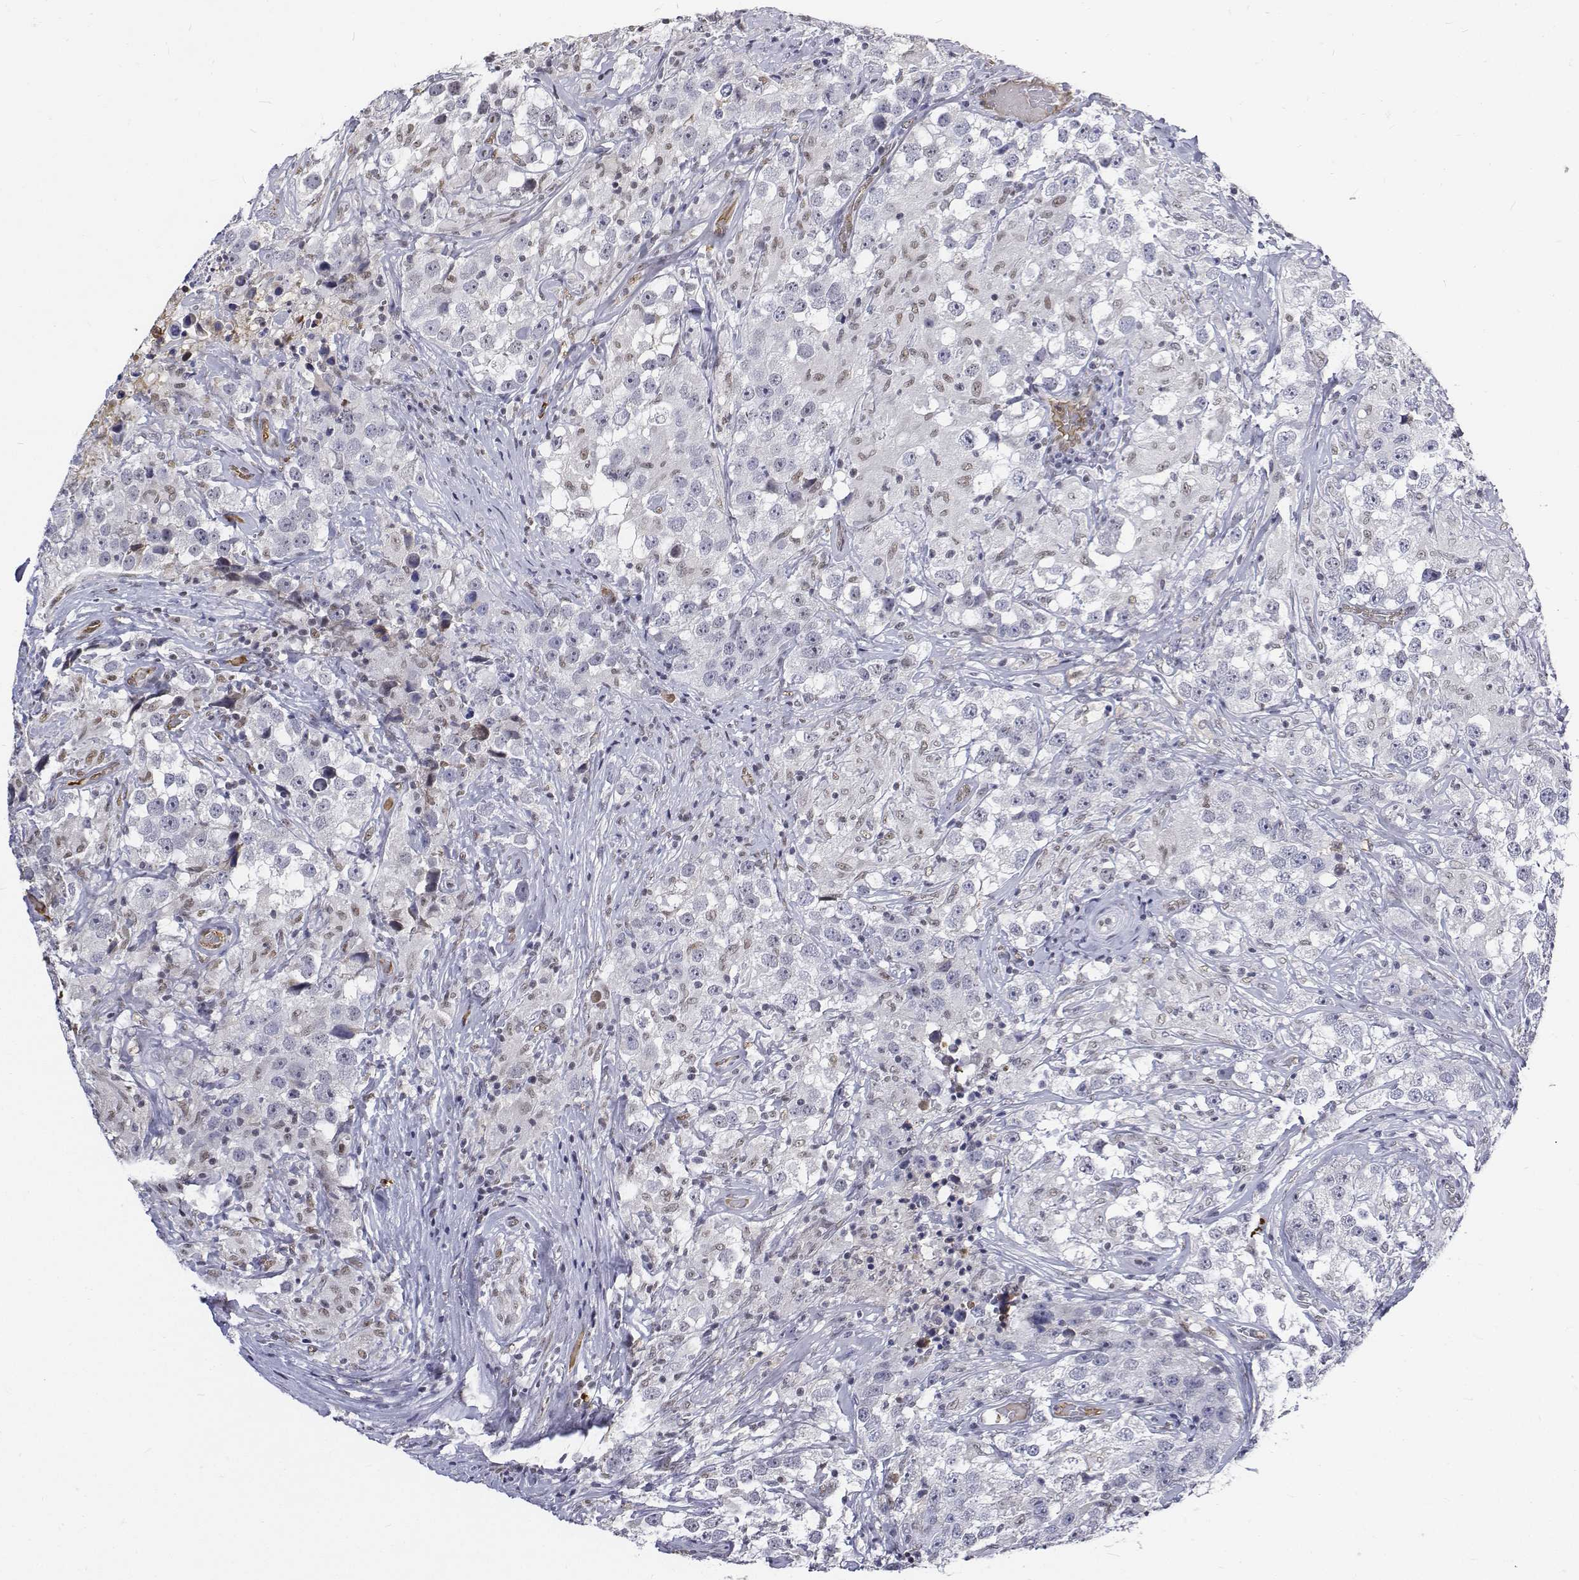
{"staining": {"intensity": "negative", "quantity": "none", "location": "none"}, "tissue": "testis cancer", "cell_type": "Tumor cells", "image_type": "cancer", "snomed": [{"axis": "morphology", "description": "Seminoma, NOS"}, {"axis": "topography", "description": "Testis"}], "caption": "This is a image of immunohistochemistry staining of testis seminoma, which shows no positivity in tumor cells. Nuclei are stained in blue.", "gene": "ATRX", "patient": {"sex": "male", "age": 46}}